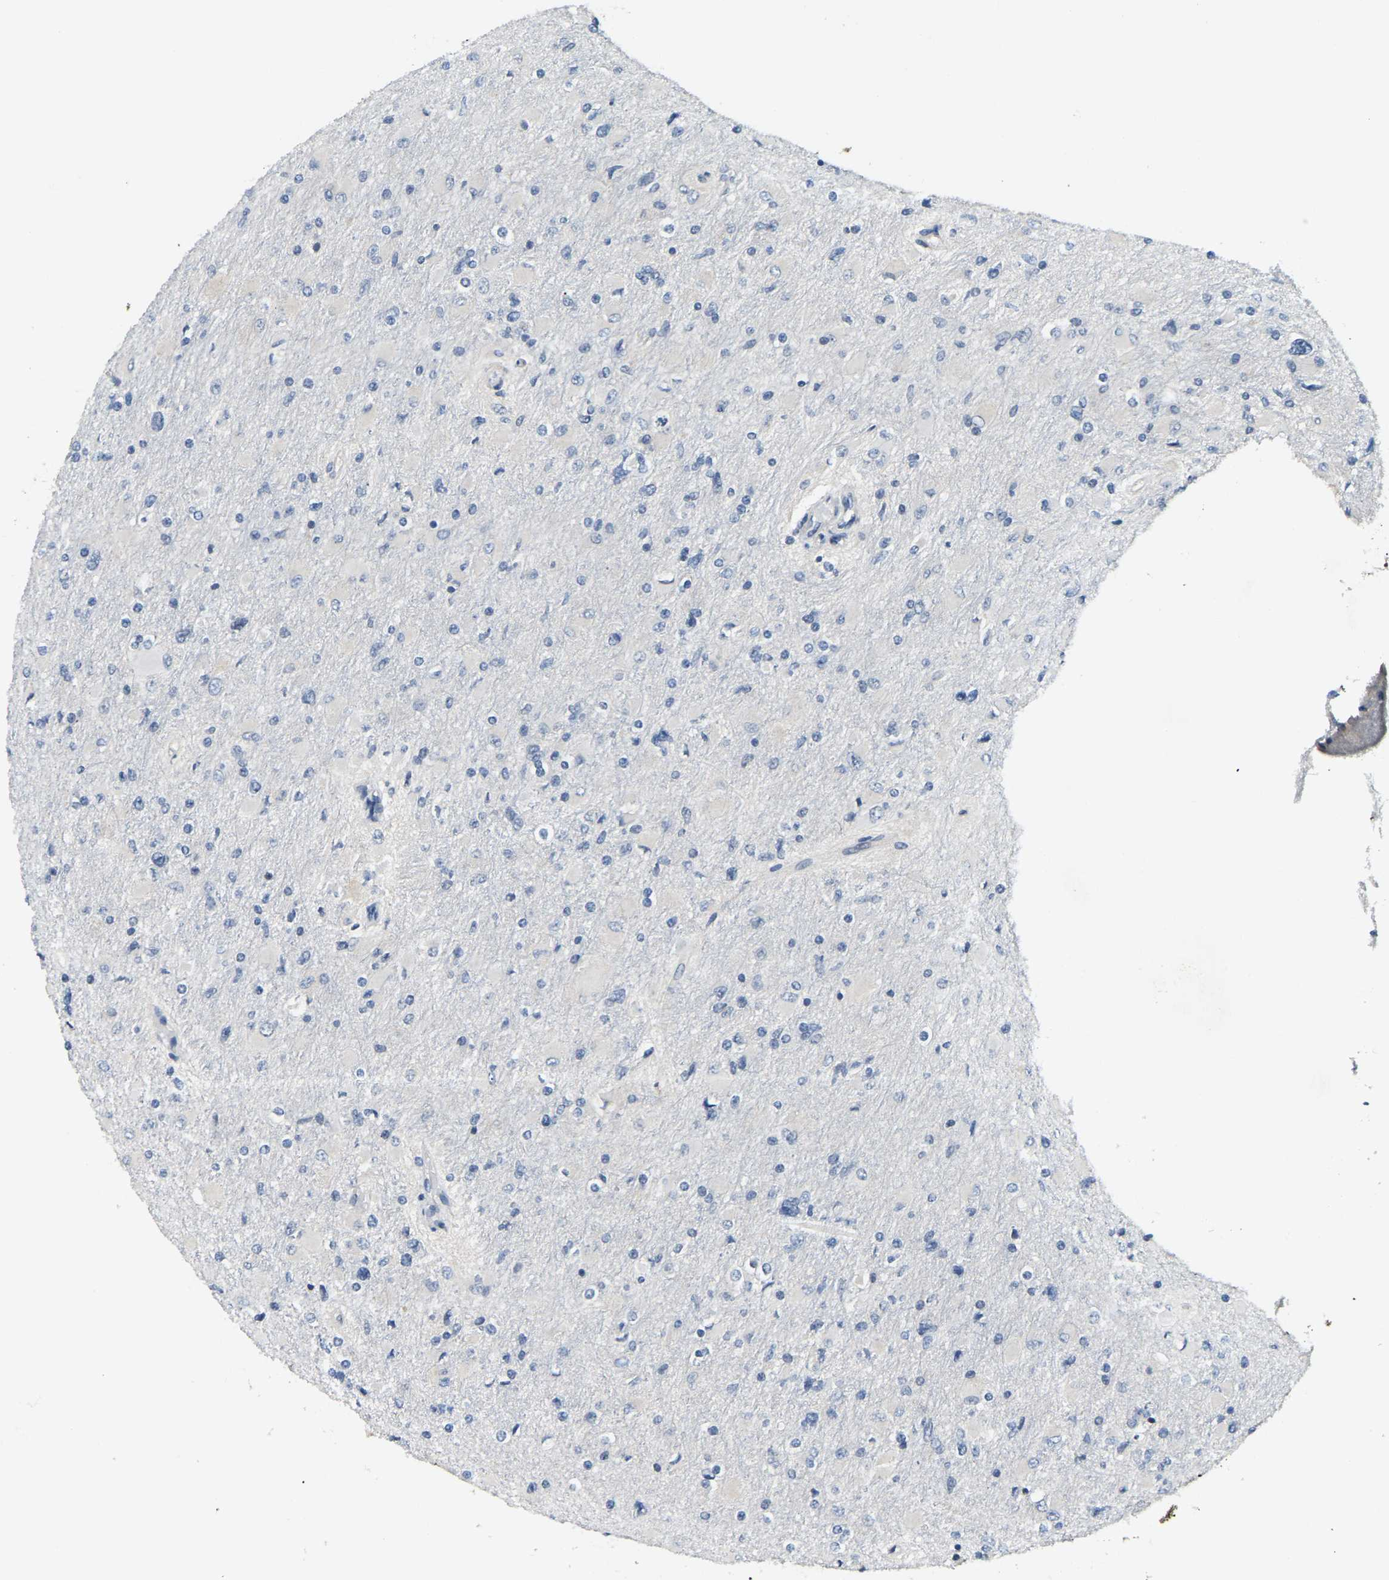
{"staining": {"intensity": "negative", "quantity": "none", "location": "none"}, "tissue": "glioma", "cell_type": "Tumor cells", "image_type": "cancer", "snomed": [{"axis": "morphology", "description": "Glioma, malignant, High grade"}, {"axis": "topography", "description": "Cerebral cortex"}], "caption": "IHC photomicrograph of glioma stained for a protein (brown), which exhibits no positivity in tumor cells.", "gene": "AHNAK", "patient": {"sex": "female", "age": 36}}